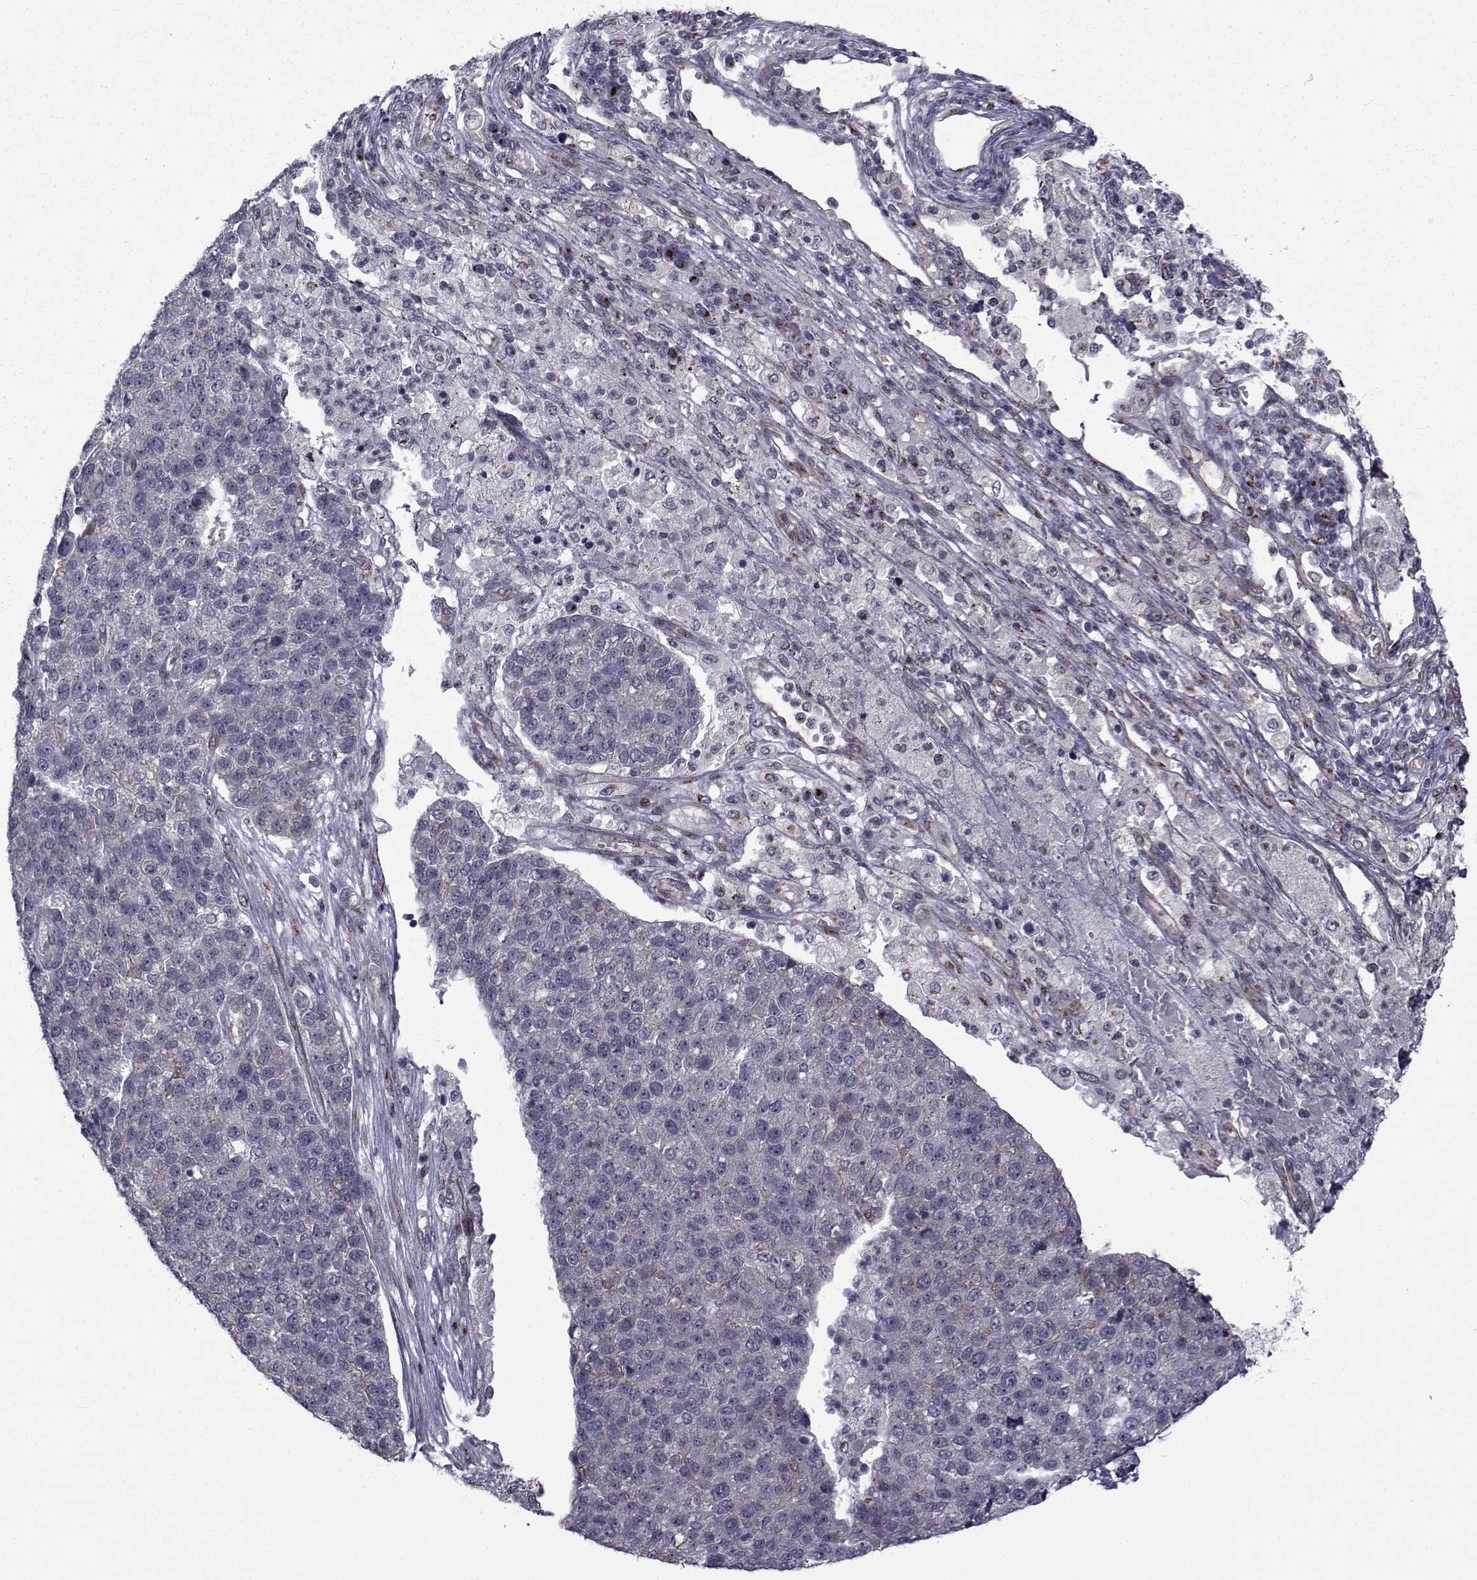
{"staining": {"intensity": "negative", "quantity": "none", "location": "none"}, "tissue": "pancreatic cancer", "cell_type": "Tumor cells", "image_type": "cancer", "snomed": [{"axis": "morphology", "description": "Adenocarcinoma, NOS"}, {"axis": "topography", "description": "Pancreas"}], "caption": "Tumor cells show no significant protein positivity in pancreatic adenocarcinoma.", "gene": "ATP6V1C2", "patient": {"sex": "female", "age": 61}}